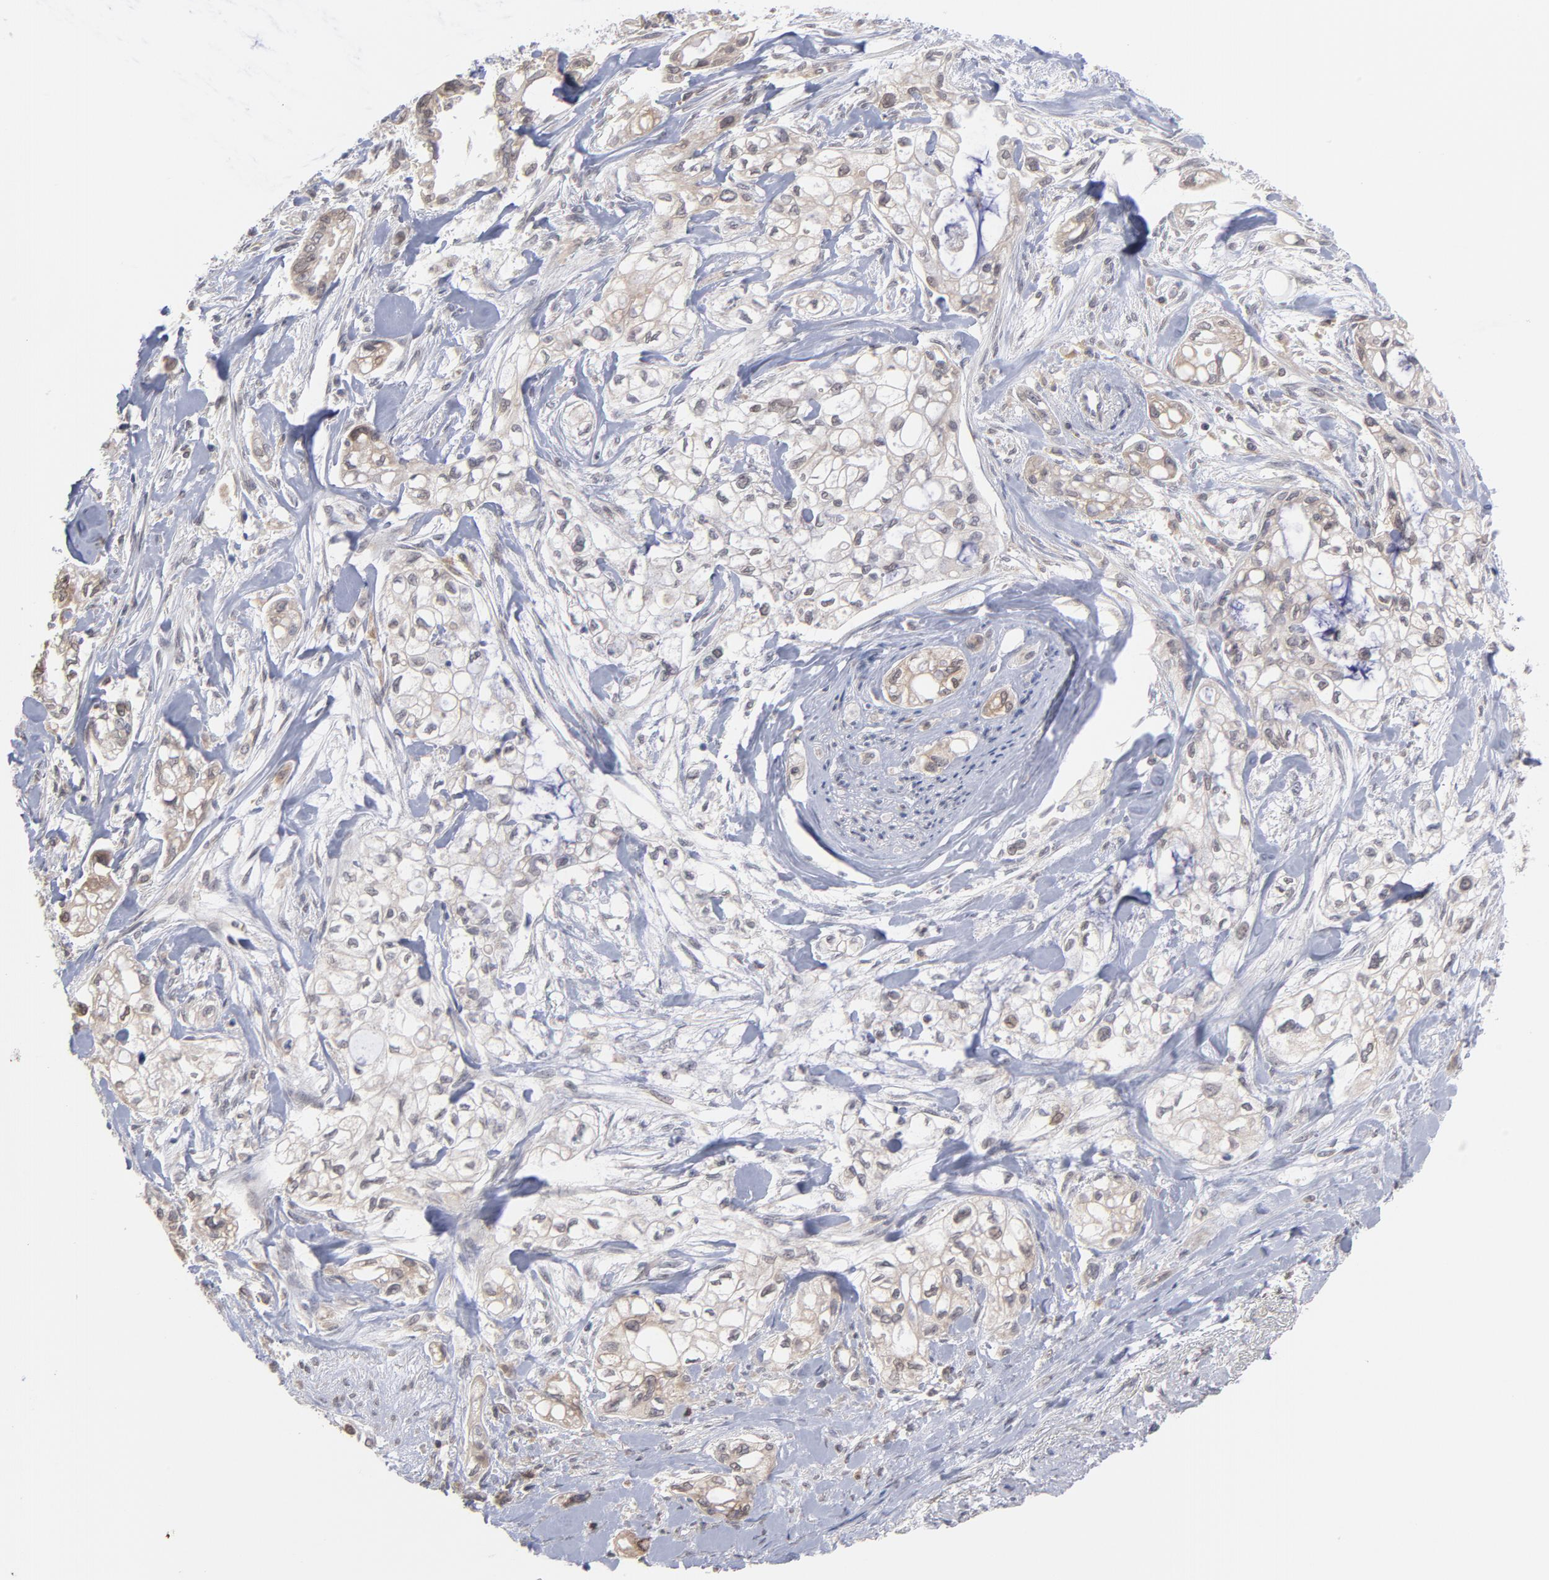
{"staining": {"intensity": "negative", "quantity": "none", "location": "none"}, "tissue": "pancreatic cancer", "cell_type": "Tumor cells", "image_type": "cancer", "snomed": [{"axis": "morphology", "description": "Normal tissue, NOS"}, {"axis": "topography", "description": "Pancreas"}], "caption": "Immunohistochemistry of pancreatic cancer reveals no staining in tumor cells.", "gene": "OAS1", "patient": {"sex": "male", "age": 42}}